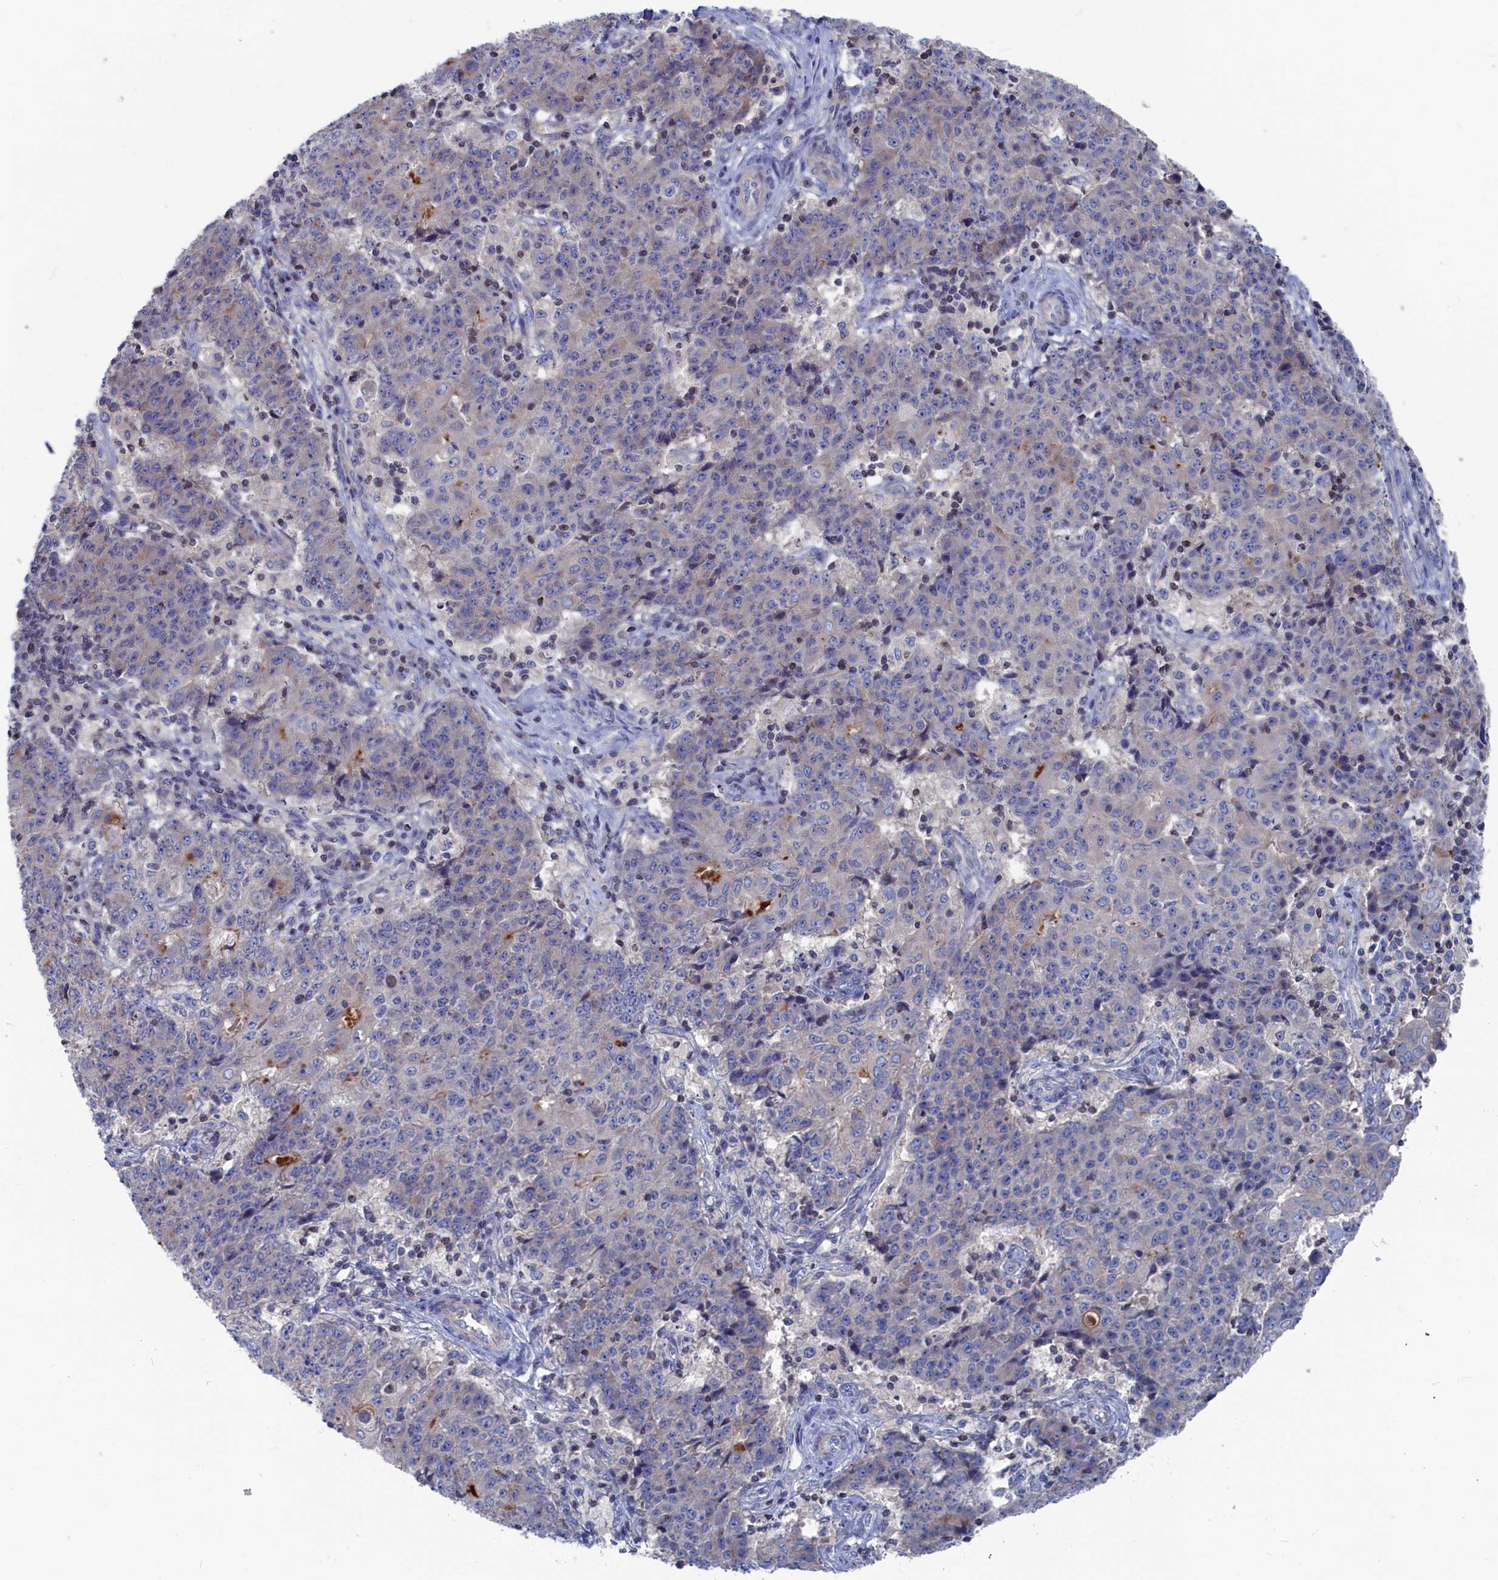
{"staining": {"intensity": "negative", "quantity": "none", "location": "none"}, "tissue": "ovarian cancer", "cell_type": "Tumor cells", "image_type": "cancer", "snomed": [{"axis": "morphology", "description": "Carcinoma, endometroid"}, {"axis": "topography", "description": "Ovary"}], "caption": "There is no significant expression in tumor cells of ovarian endometroid carcinoma.", "gene": "CEND1", "patient": {"sex": "female", "age": 42}}